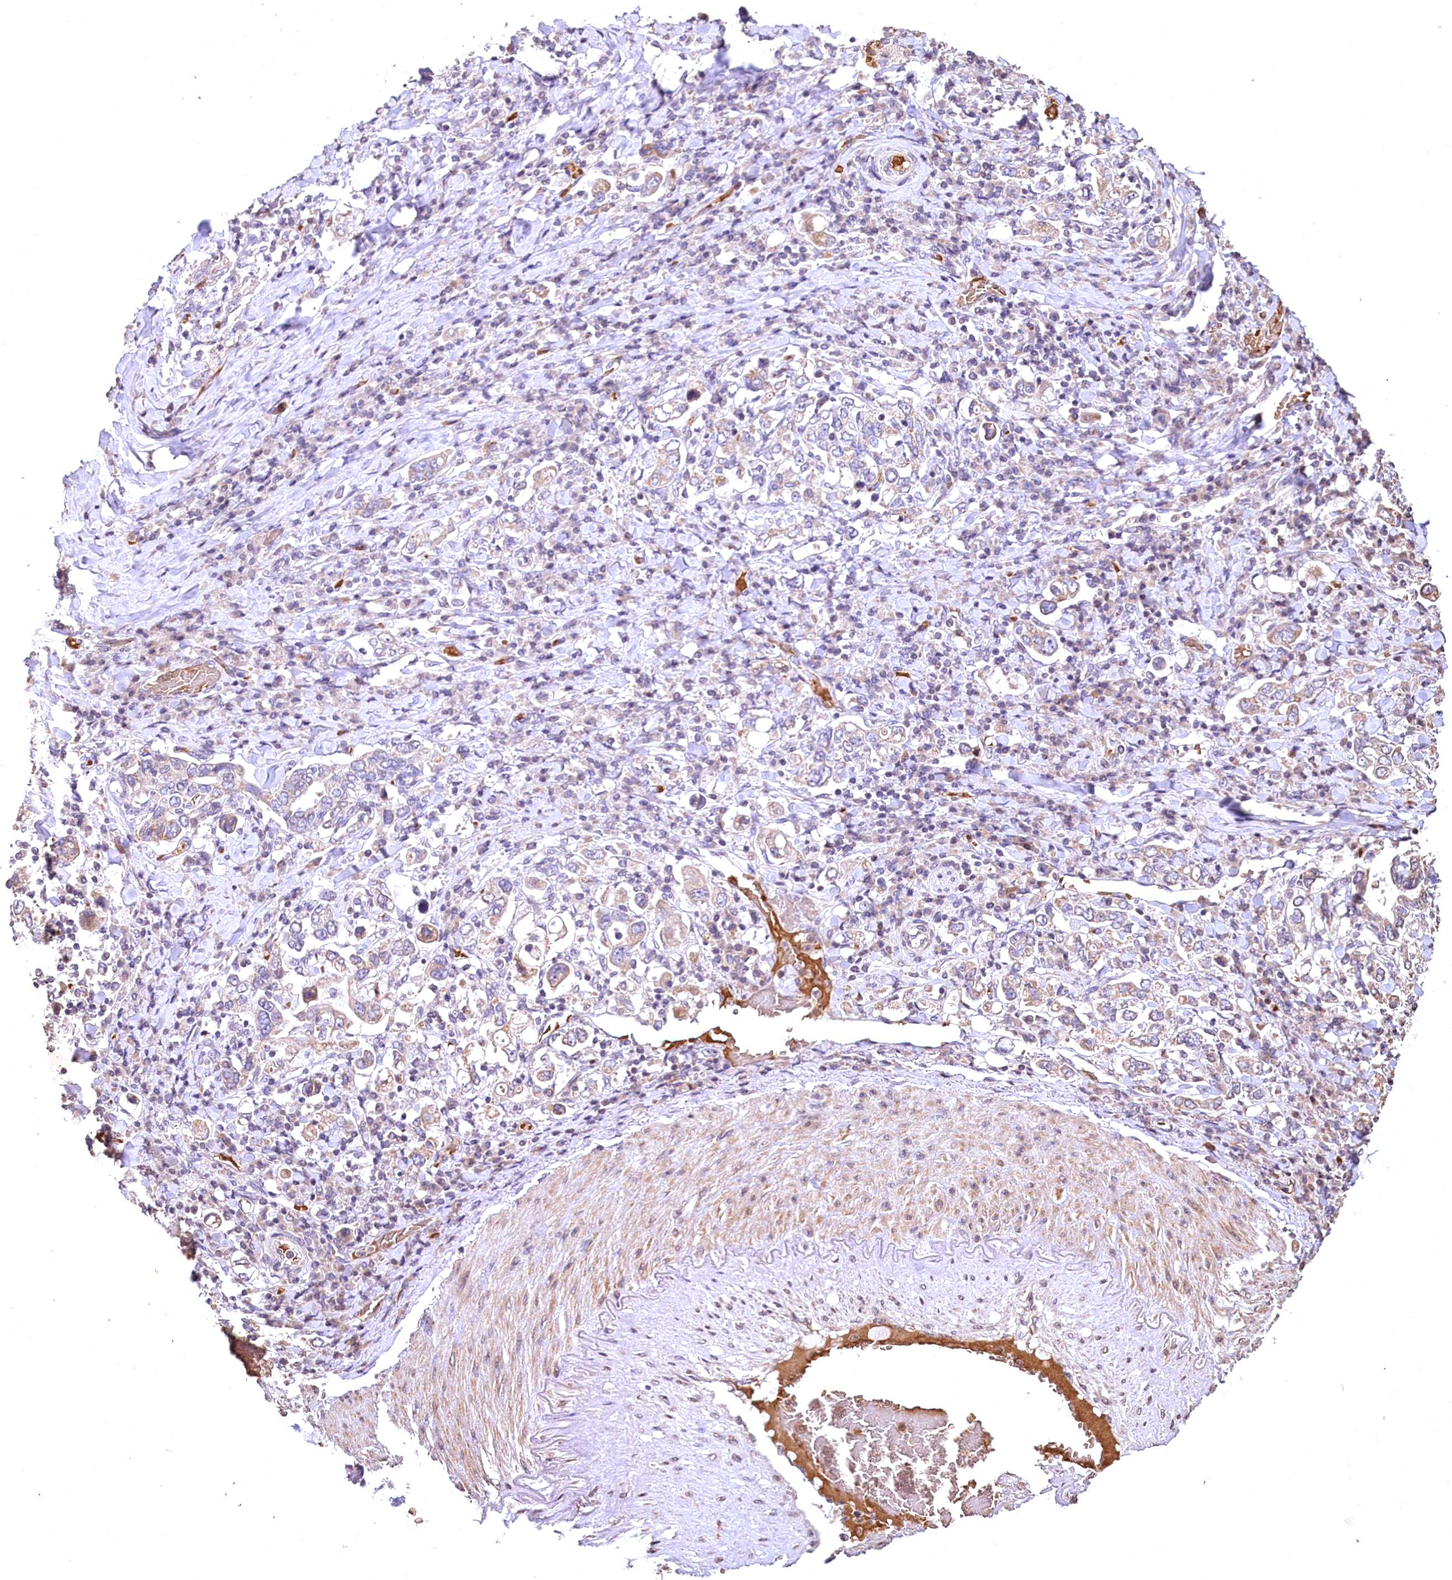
{"staining": {"intensity": "weak", "quantity": "25%-75%", "location": "cytoplasmic/membranous"}, "tissue": "stomach cancer", "cell_type": "Tumor cells", "image_type": "cancer", "snomed": [{"axis": "morphology", "description": "Adenocarcinoma, NOS"}, {"axis": "topography", "description": "Stomach, upper"}], "caption": "Immunohistochemical staining of stomach cancer (adenocarcinoma) reveals low levels of weak cytoplasmic/membranous protein expression in approximately 25%-75% of tumor cells.", "gene": "SPTA1", "patient": {"sex": "male", "age": 62}}